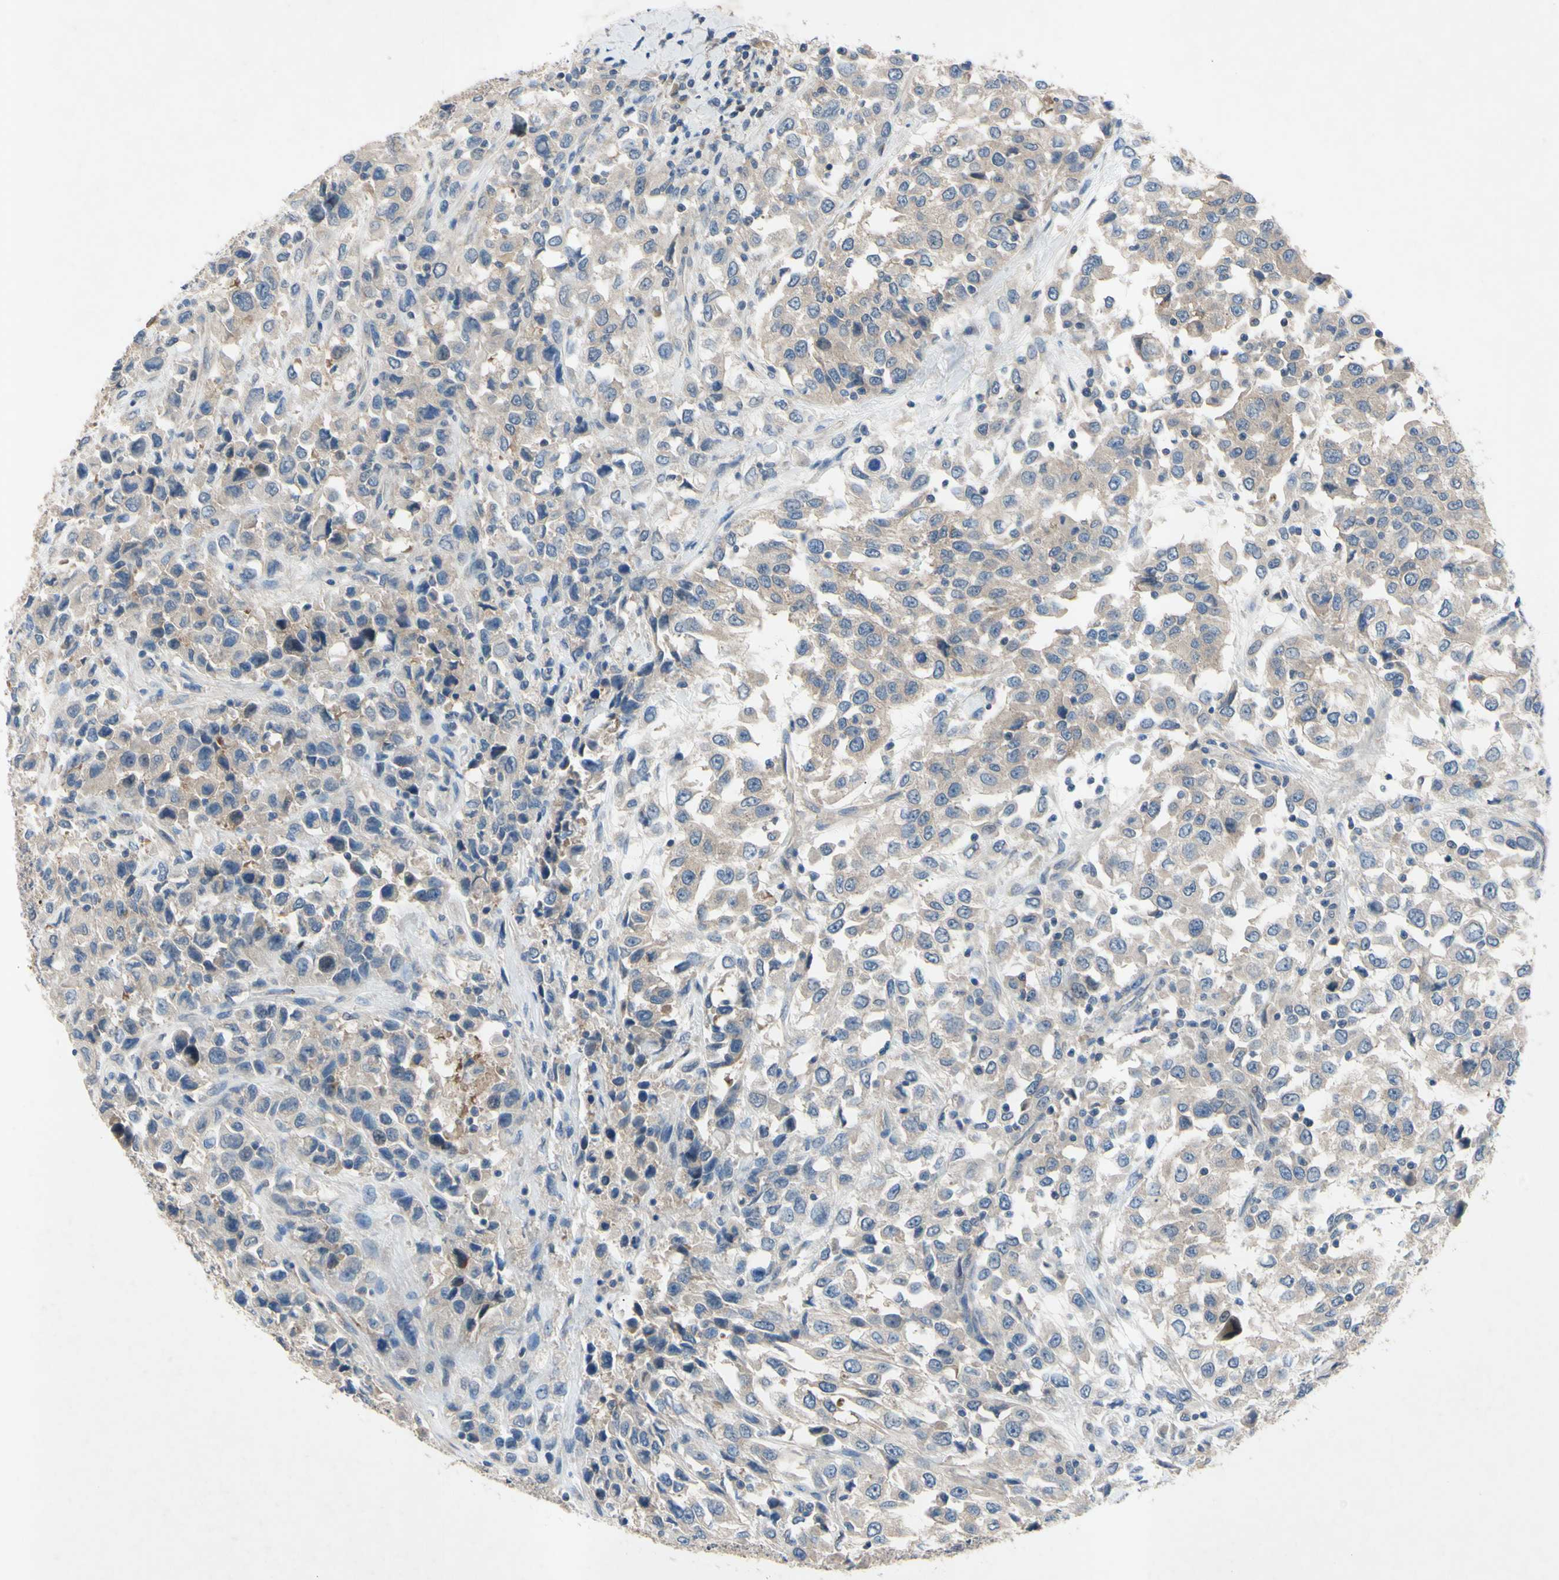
{"staining": {"intensity": "weak", "quantity": ">75%", "location": "cytoplasmic/membranous"}, "tissue": "urothelial cancer", "cell_type": "Tumor cells", "image_type": "cancer", "snomed": [{"axis": "morphology", "description": "Urothelial carcinoma, High grade"}, {"axis": "topography", "description": "Urinary bladder"}], "caption": "Immunohistochemical staining of human urothelial cancer displays weak cytoplasmic/membranous protein positivity in approximately >75% of tumor cells.", "gene": "HILPDA", "patient": {"sex": "female", "age": 80}}